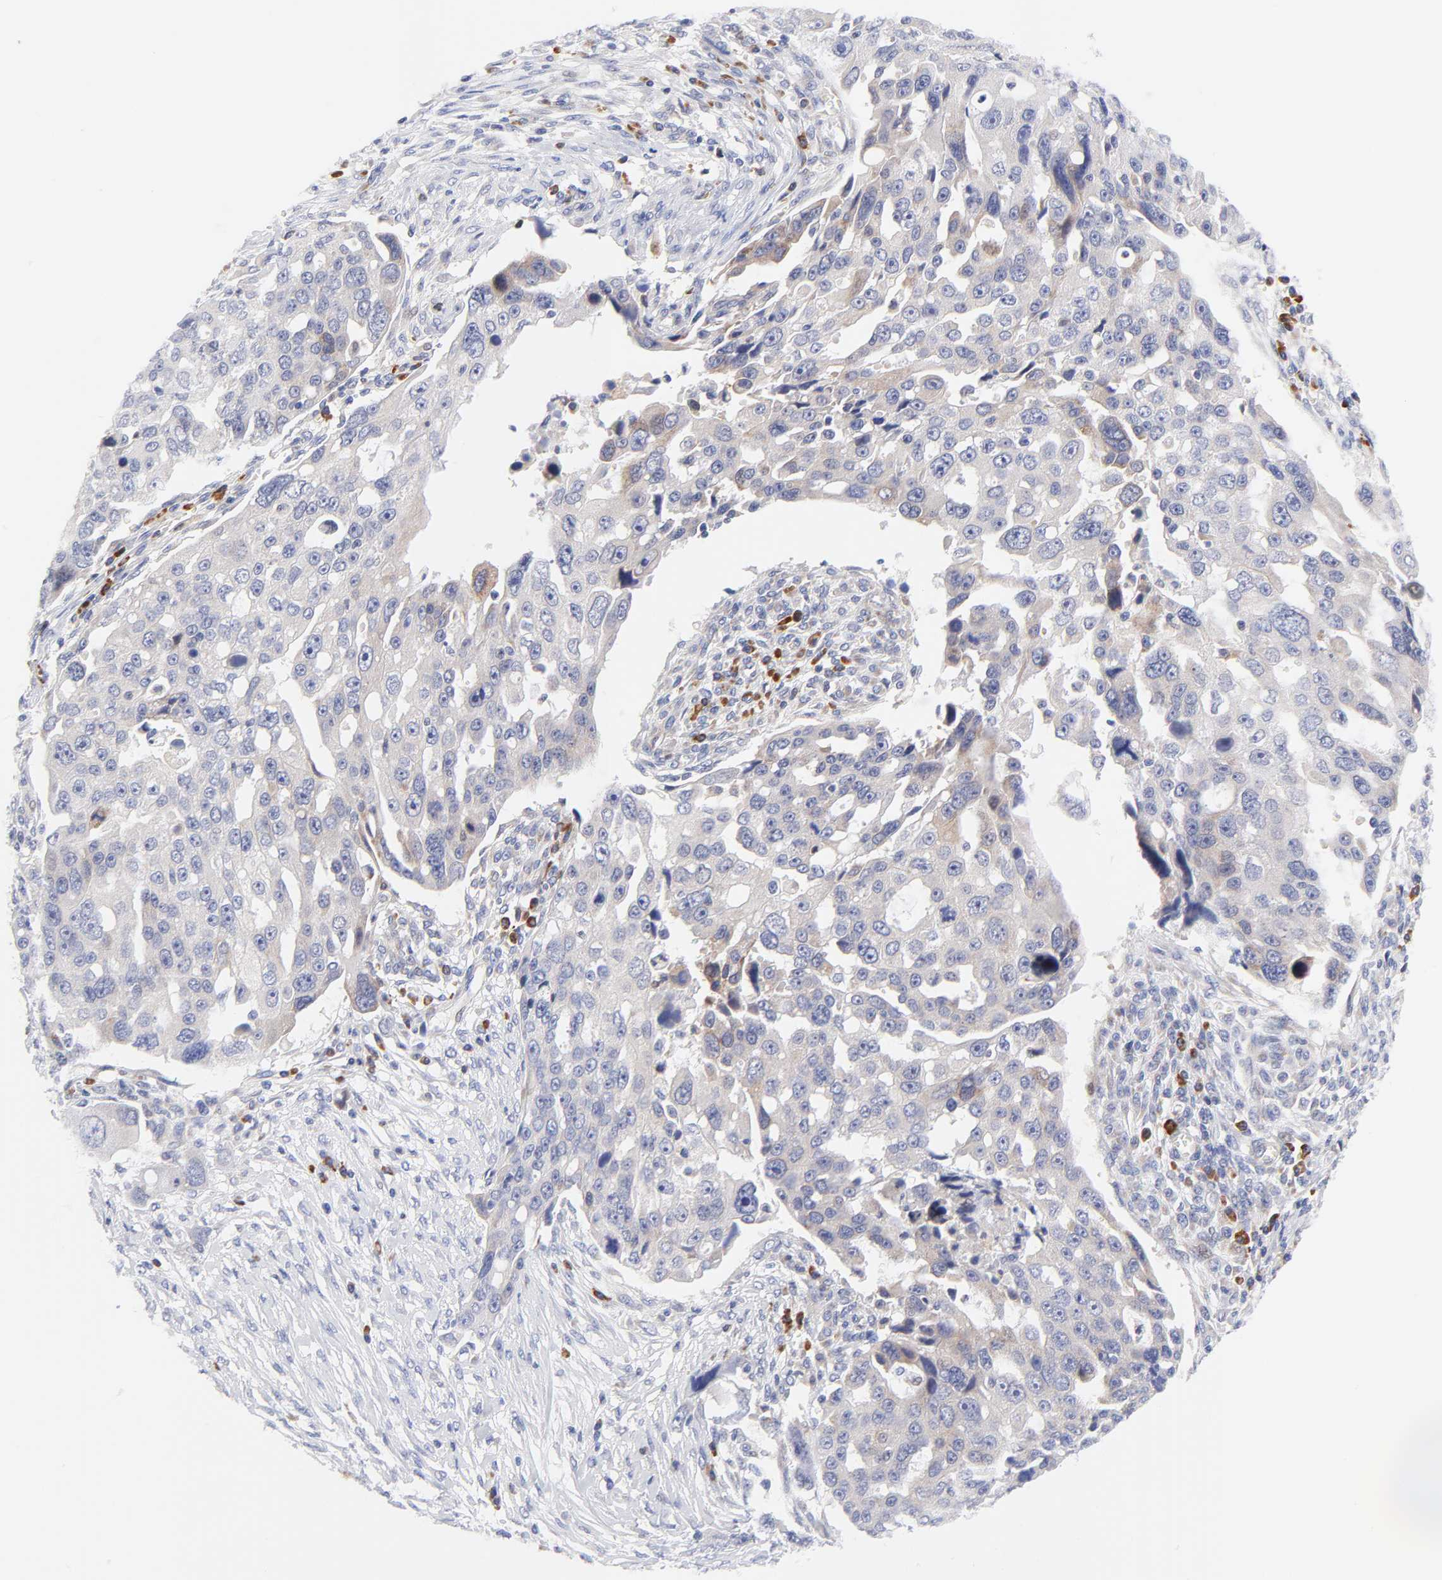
{"staining": {"intensity": "moderate", "quantity": ">75%", "location": "cytoplasmic/membranous"}, "tissue": "ovarian cancer", "cell_type": "Tumor cells", "image_type": "cancer", "snomed": [{"axis": "morphology", "description": "Carcinoma, endometroid"}, {"axis": "topography", "description": "Ovary"}], "caption": "Brown immunohistochemical staining in ovarian cancer reveals moderate cytoplasmic/membranous positivity in approximately >75% of tumor cells.", "gene": "AFF2", "patient": {"sex": "female", "age": 75}}